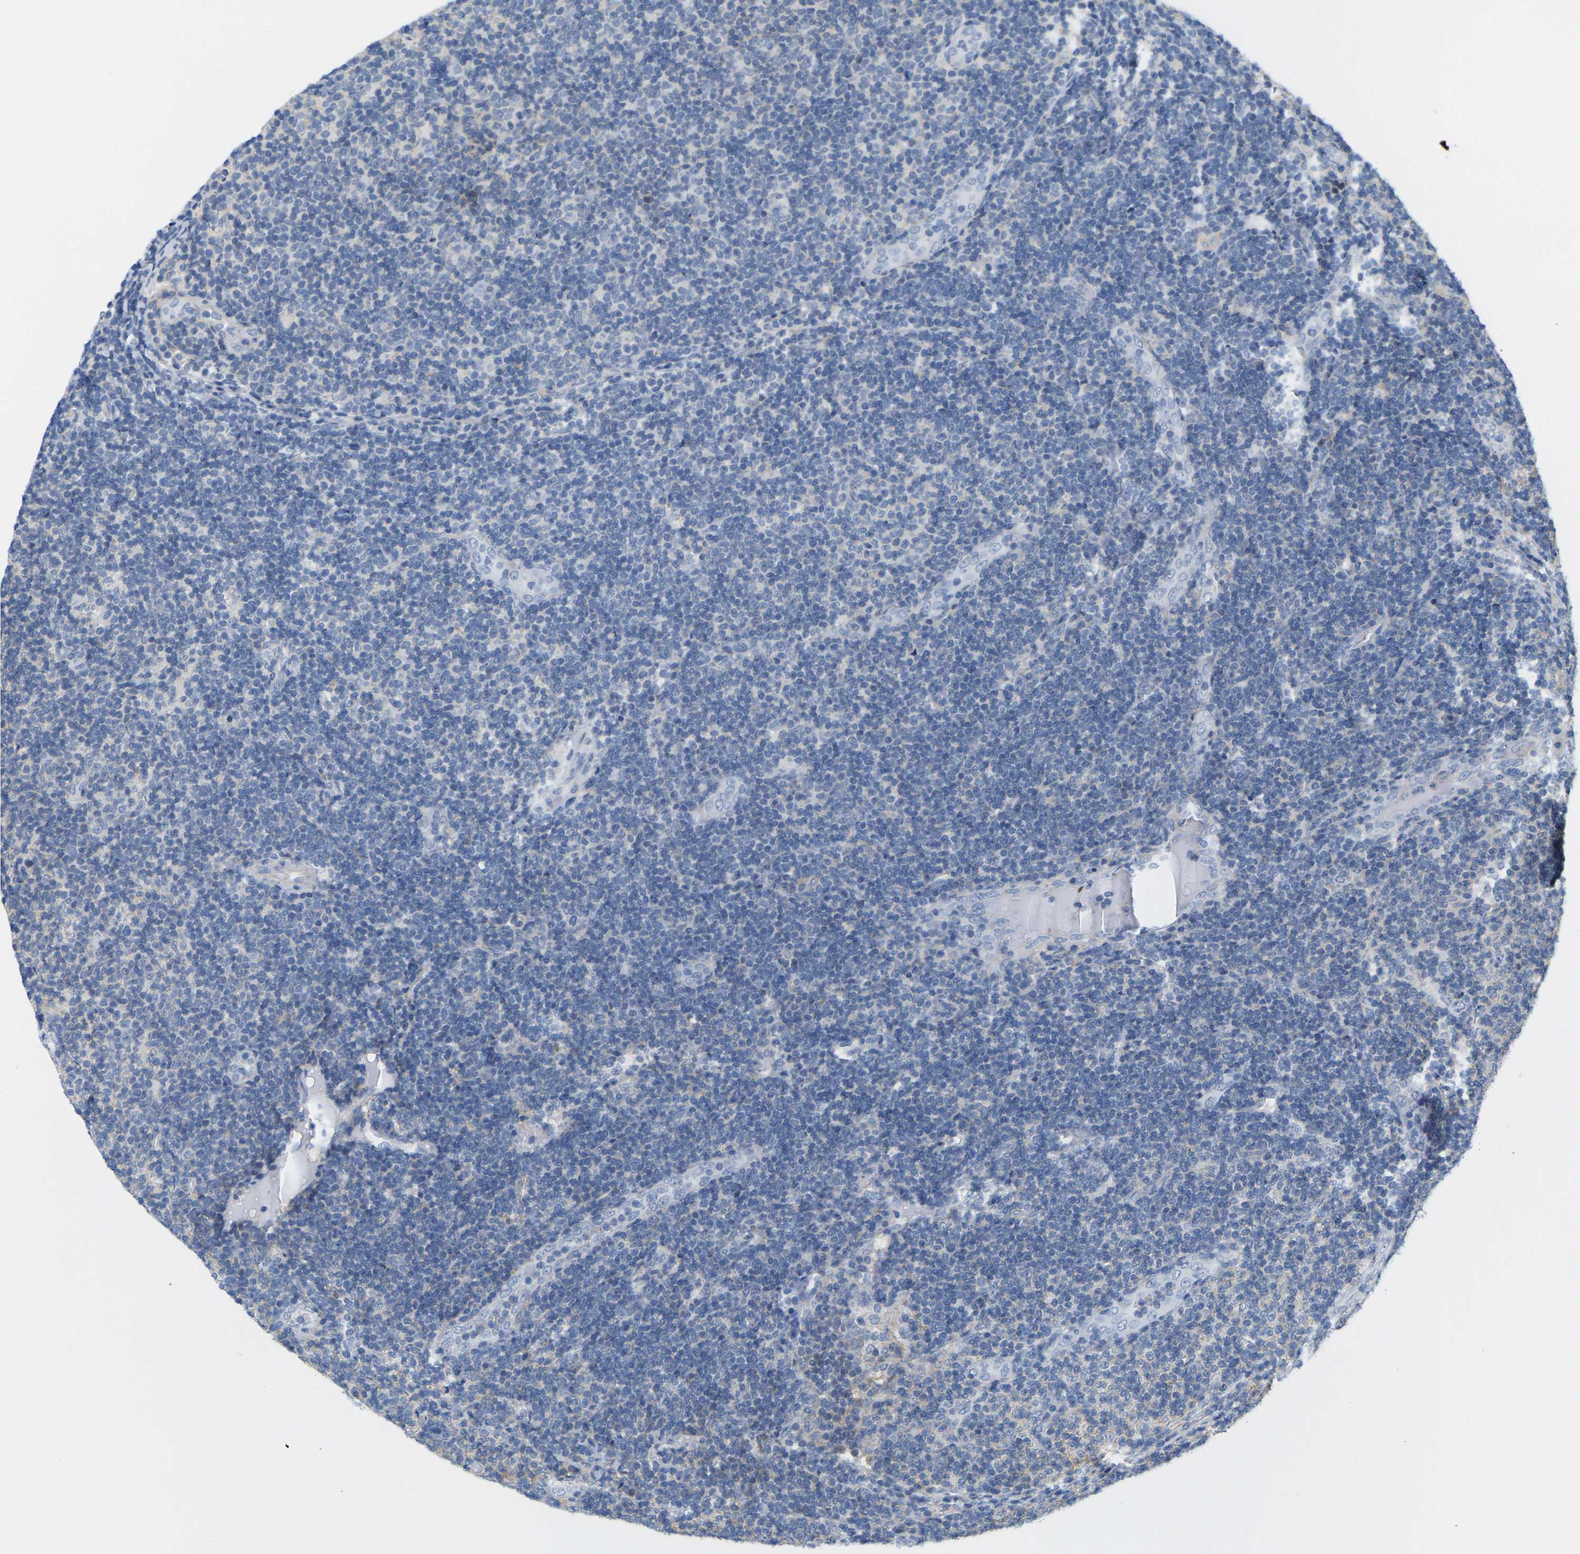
{"staining": {"intensity": "negative", "quantity": "none", "location": "none"}, "tissue": "lymphoma", "cell_type": "Tumor cells", "image_type": "cancer", "snomed": [{"axis": "morphology", "description": "Malignant lymphoma, non-Hodgkin's type, Low grade"}, {"axis": "topography", "description": "Lymph node"}], "caption": "IHC photomicrograph of human low-grade malignant lymphoma, non-Hodgkin's type stained for a protein (brown), which demonstrates no expression in tumor cells.", "gene": "OTOF", "patient": {"sex": "male", "age": 83}}